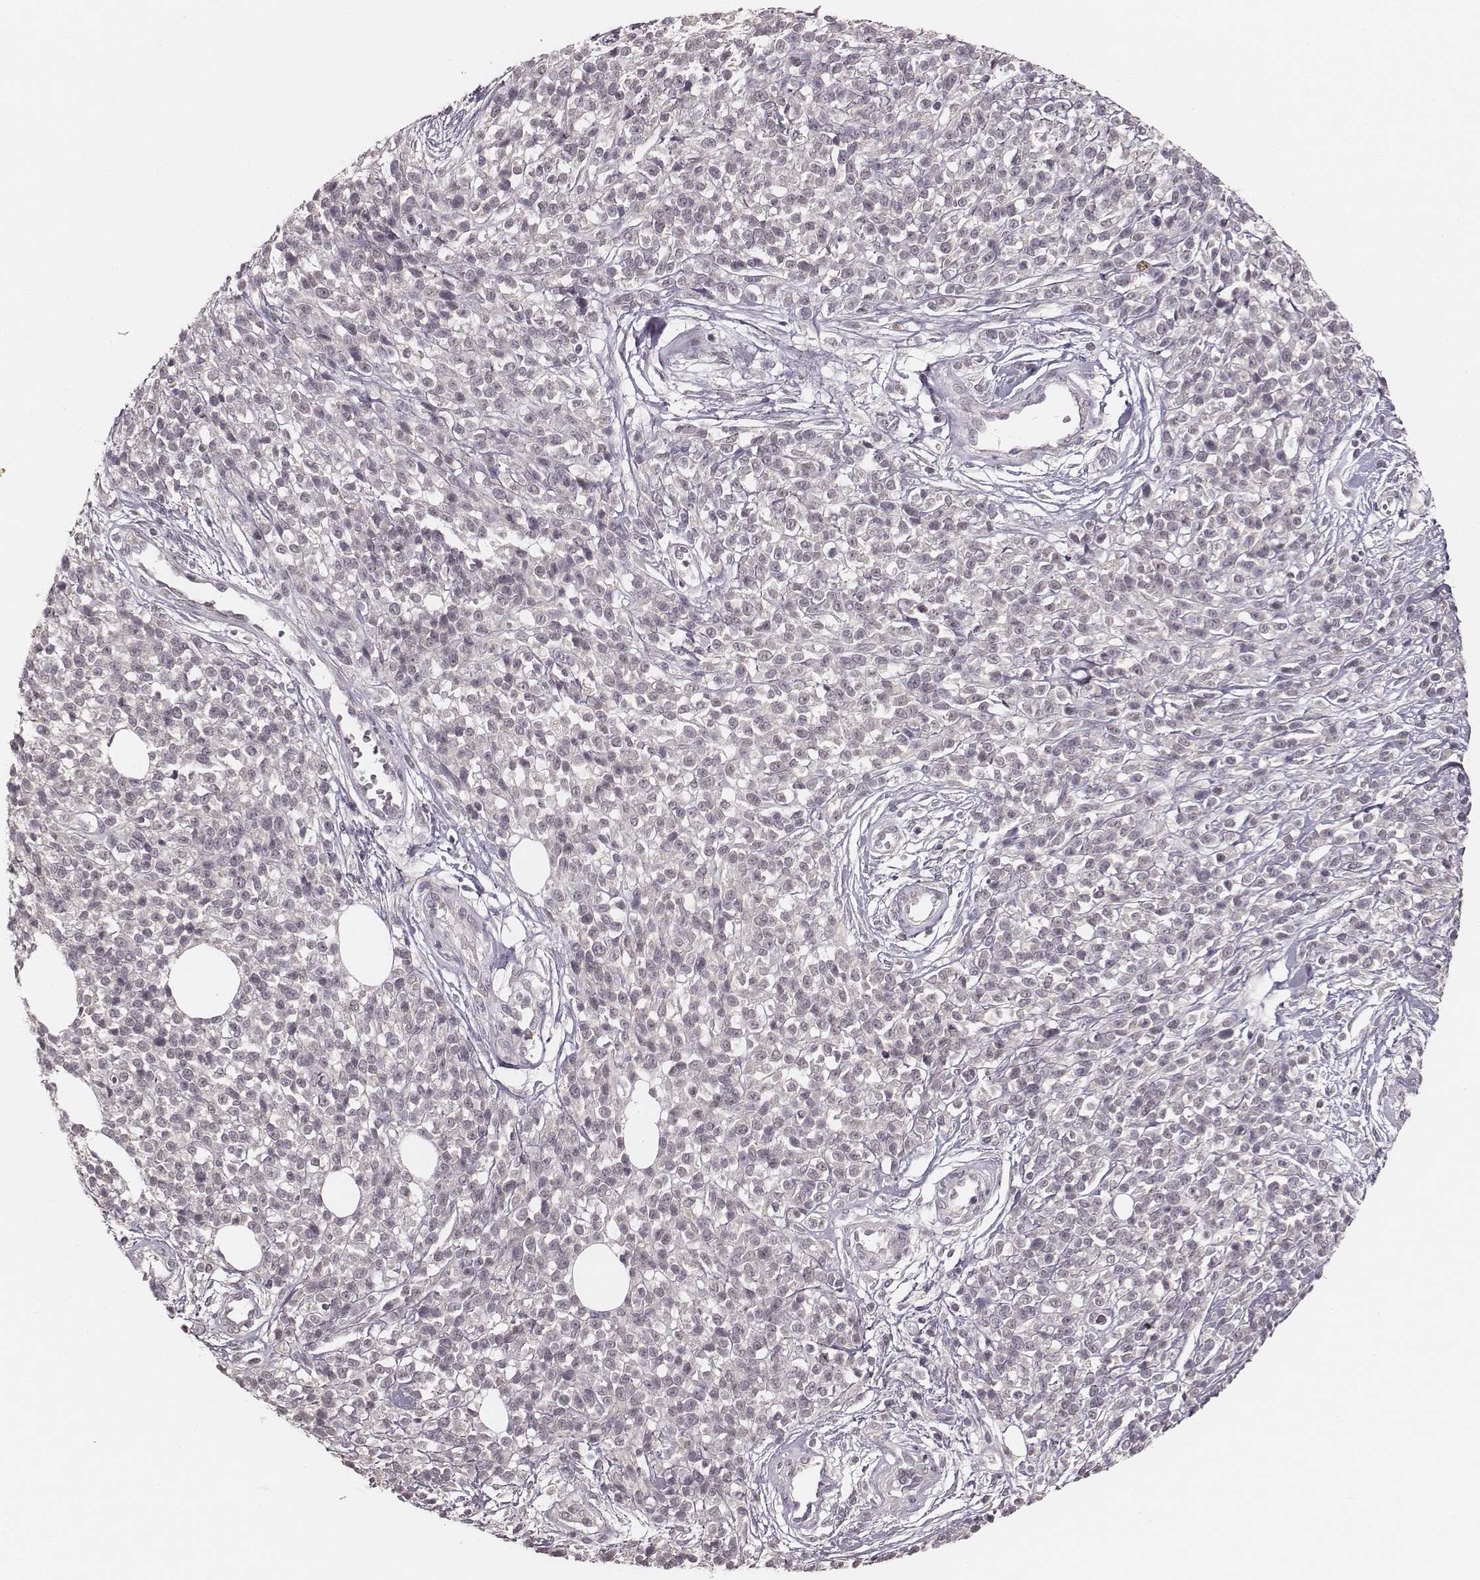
{"staining": {"intensity": "negative", "quantity": "none", "location": "none"}, "tissue": "melanoma", "cell_type": "Tumor cells", "image_type": "cancer", "snomed": [{"axis": "morphology", "description": "Malignant melanoma, NOS"}, {"axis": "topography", "description": "Skin"}, {"axis": "topography", "description": "Skin of trunk"}], "caption": "High power microscopy photomicrograph of an immunohistochemistry (IHC) histopathology image of malignant melanoma, revealing no significant positivity in tumor cells.", "gene": "LY6K", "patient": {"sex": "male", "age": 74}}